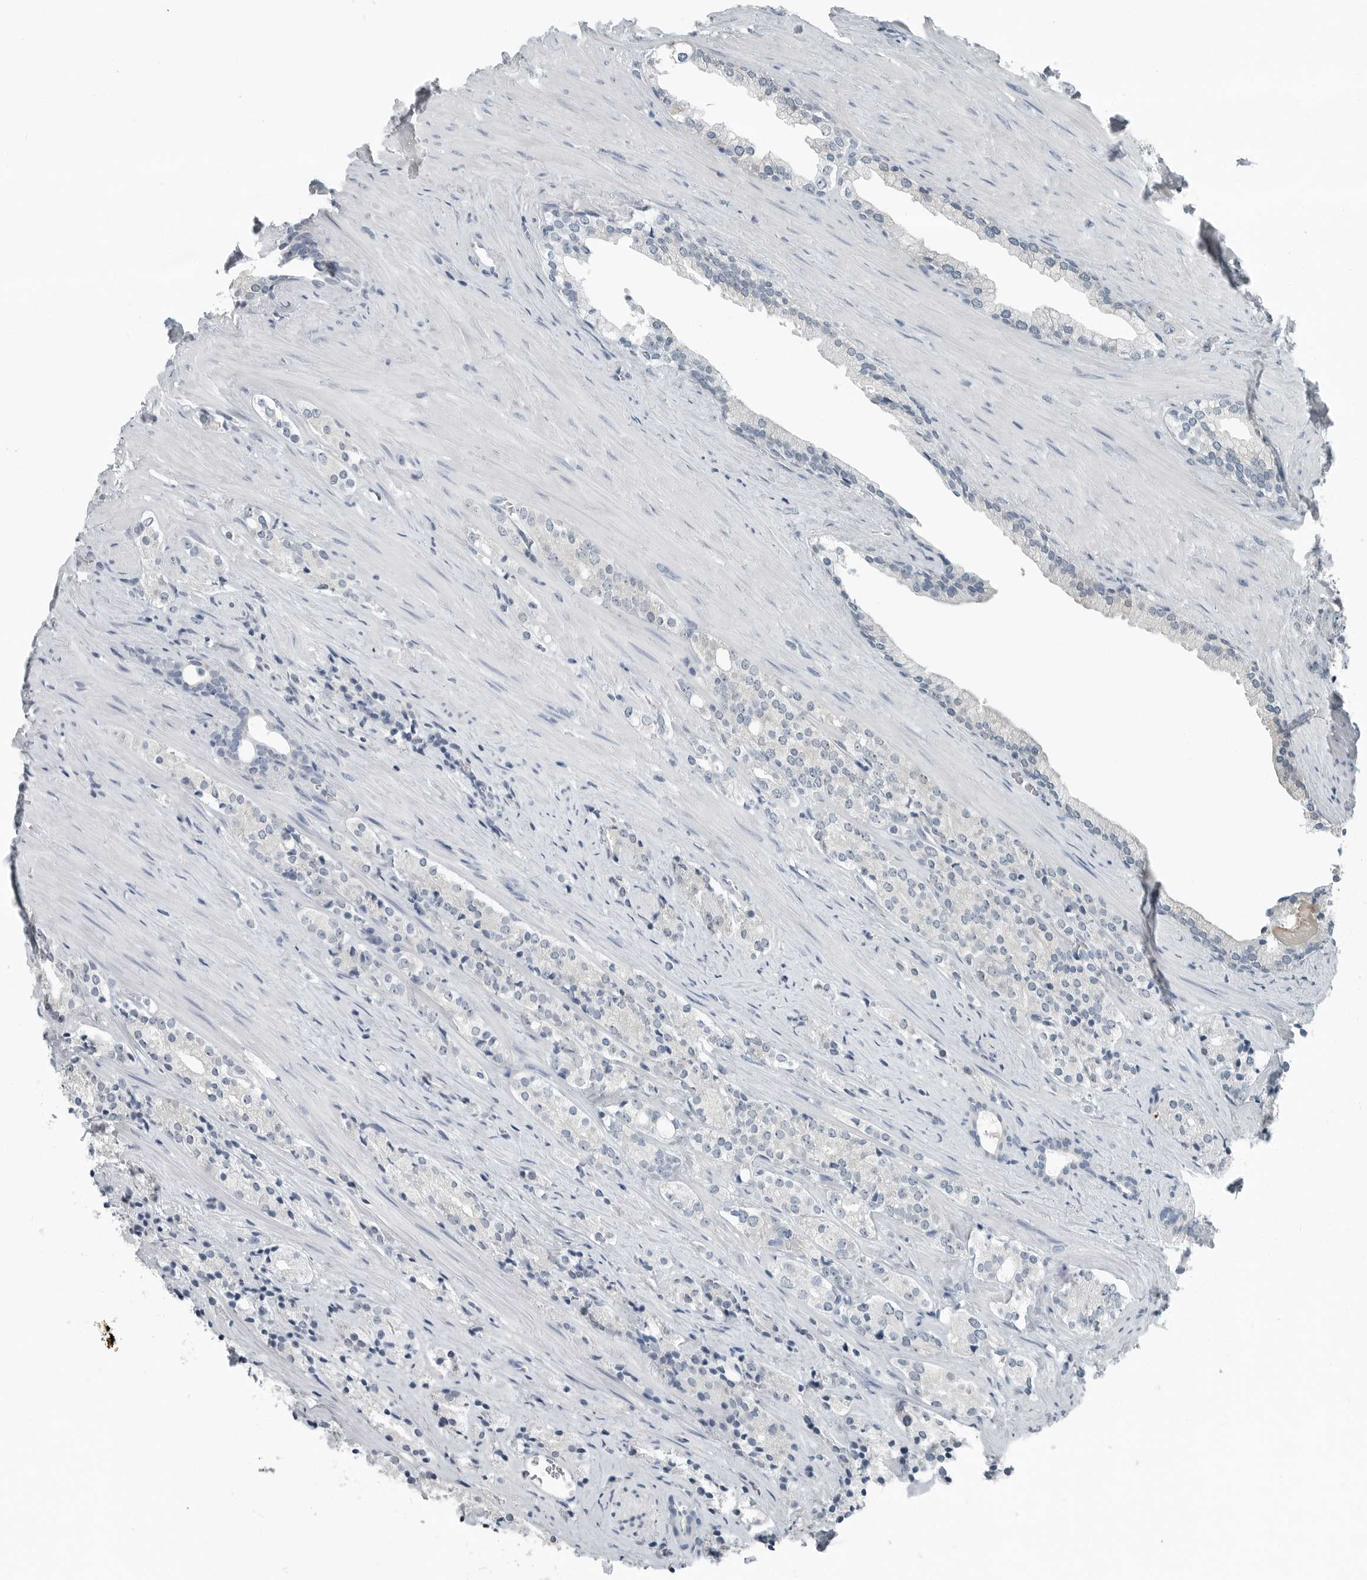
{"staining": {"intensity": "negative", "quantity": "none", "location": "none"}, "tissue": "prostate cancer", "cell_type": "Tumor cells", "image_type": "cancer", "snomed": [{"axis": "morphology", "description": "Adenocarcinoma, High grade"}, {"axis": "topography", "description": "Prostate"}], "caption": "This is a image of IHC staining of prostate adenocarcinoma (high-grade), which shows no staining in tumor cells.", "gene": "KYAT1", "patient": {"sex": "male", "age": 71}}